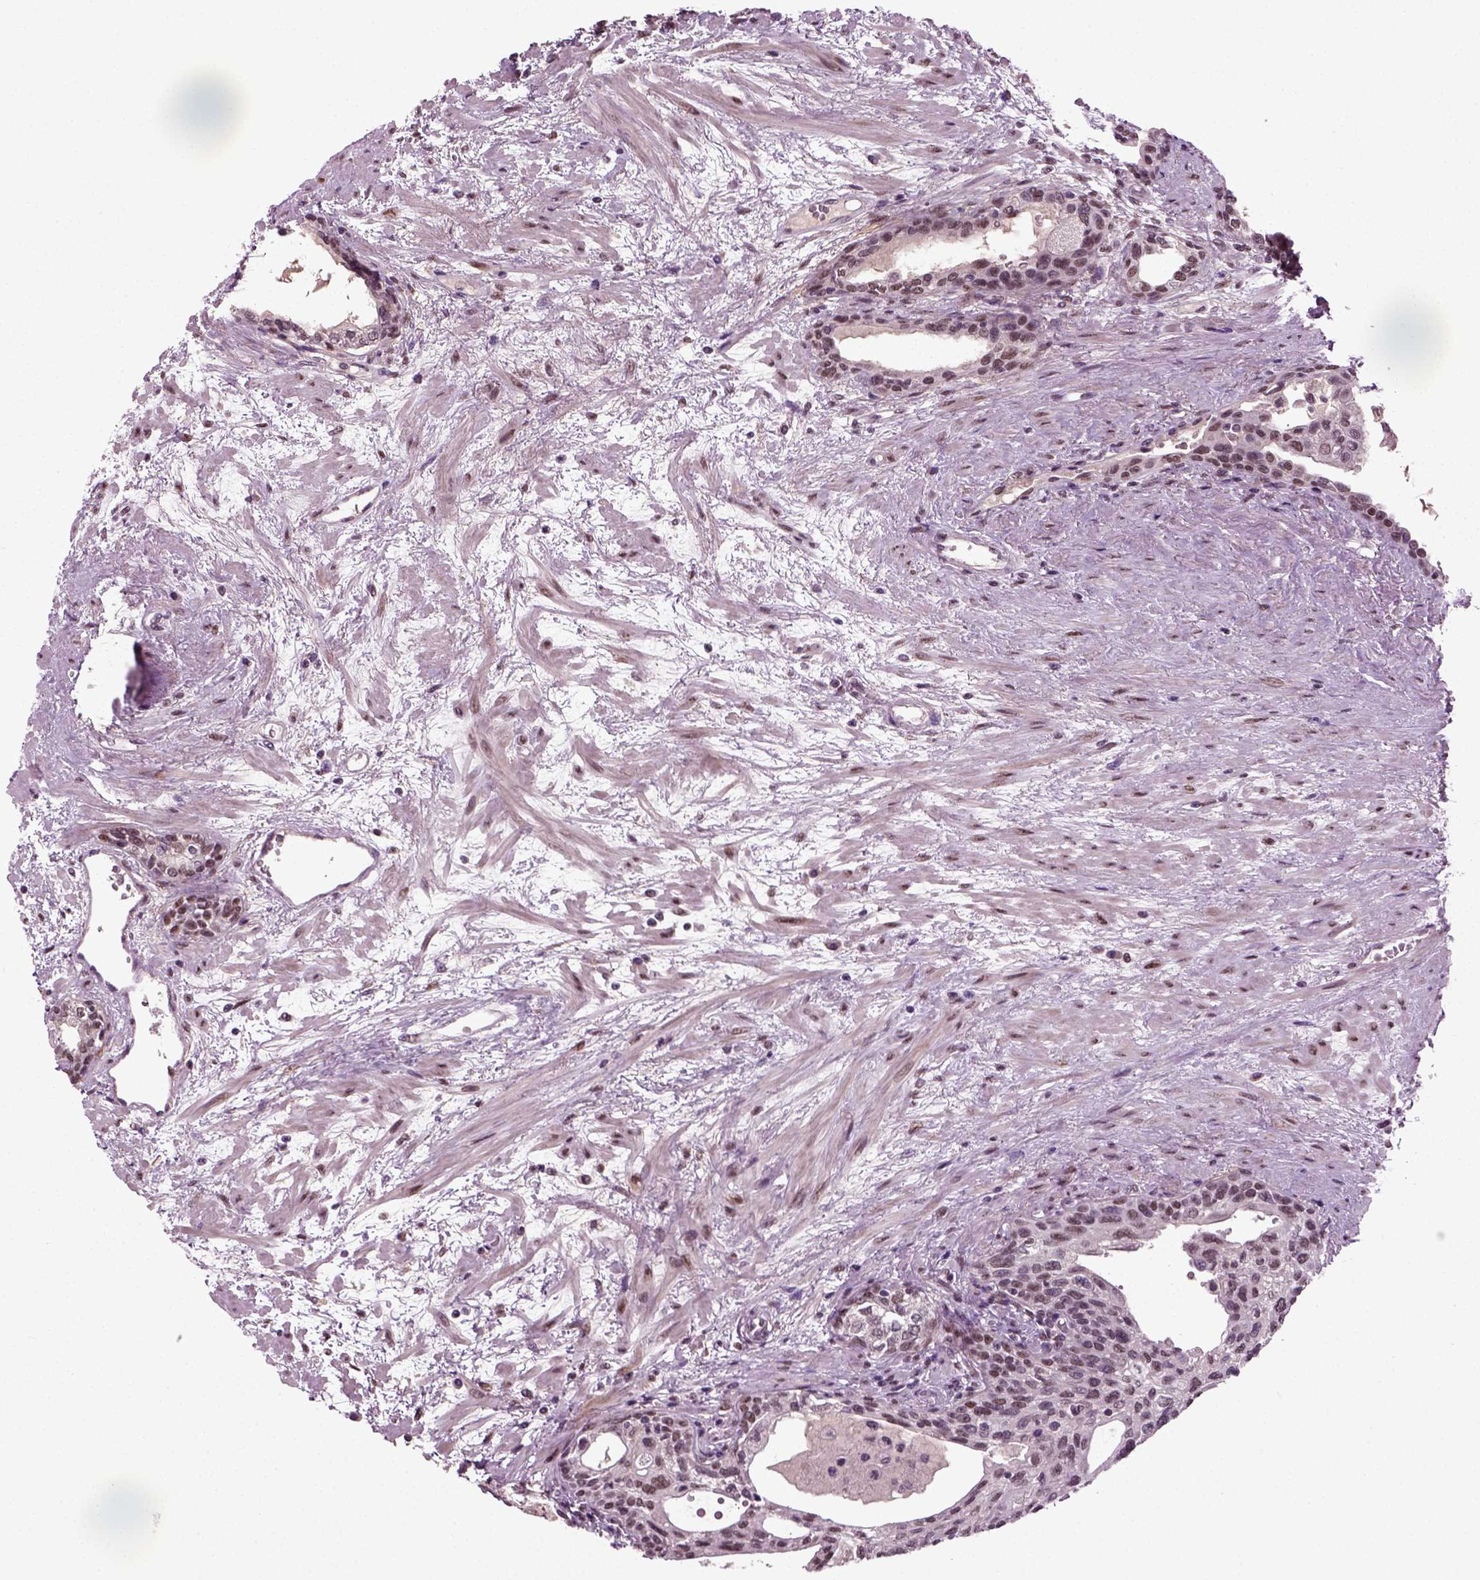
{"staining": {"intensity": "moderate", "quantity": "25%-75%", "location": "nuclear"}, "tissue": "prostate", "cell_type": "Glandular cells", "image_type": "normal", "snomed": [{"axis": "morphology", "description": "Normal tissue, NOS"}, {"axis": "topography", "description": "Prostate"}], "caption": "An image of human prostate stained for a protein exhibits moderate nuclear brown staining in glandular cells.", "gene": "RCOR3", "patient": {"sex": "male", "age": 63}}